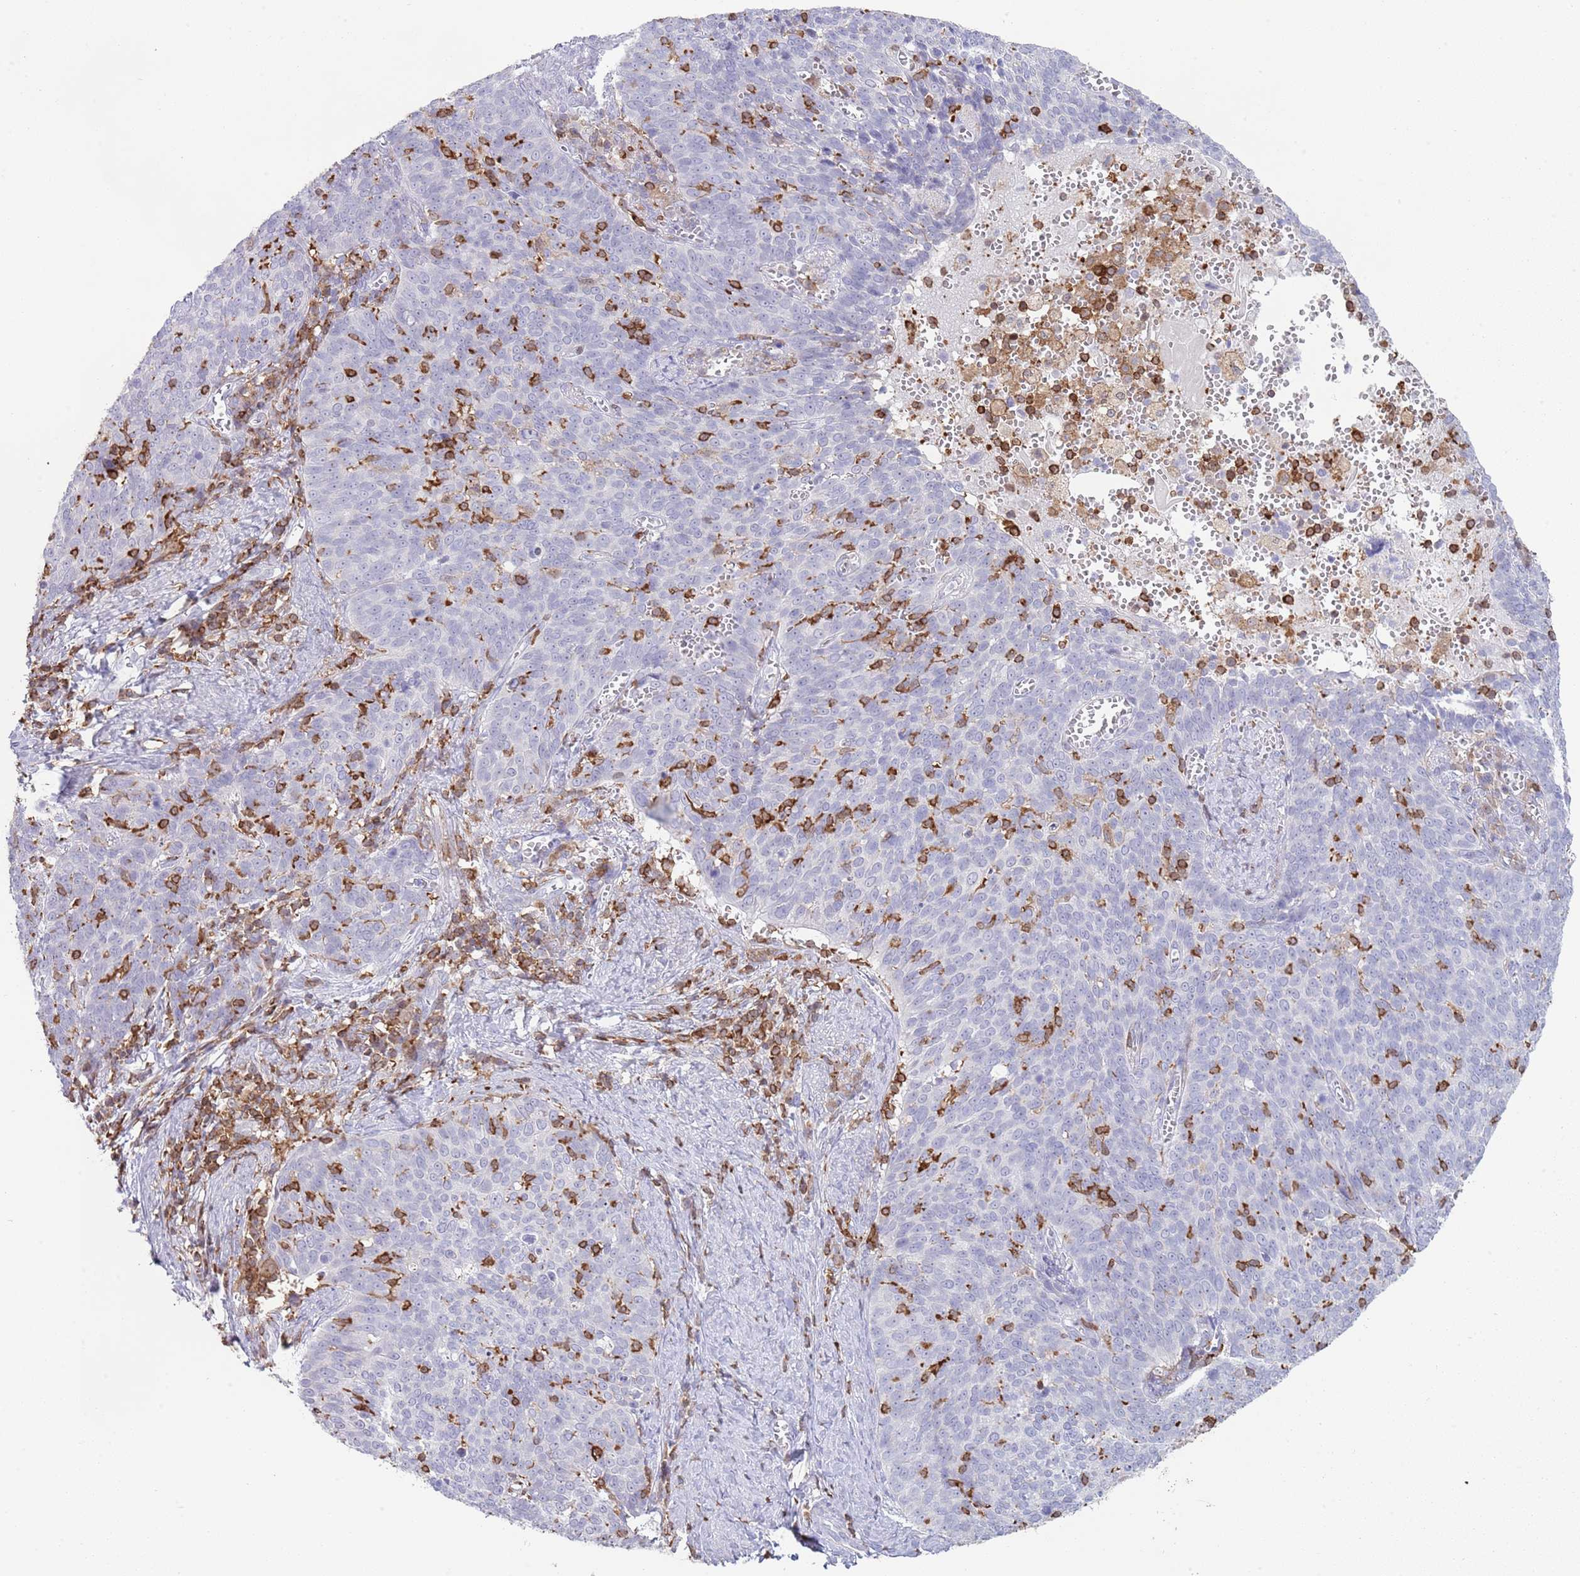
{"staining": {"intensity": "negative", "quantity": "none", "location": "none"}, "tissue": "cervical cancer", "cell_type": "Tumor cells", "image_type": "cancer", "snomed": [{"axis": "morphology", "description": "Normal tissue, NOS"}, {"axis": "morphology", "description": "Squamous cell carcinoma, NOS"}, {"axis": "topography", "description": "Cervix"}], "caption": "Tumor cells show no significant expression in cervical cancer. (DAB immunohistochemistry visualized using brightfield microscopy, high magnification).", "gene": "LPXN", "patient": {"sex": "female", "age": 39}}